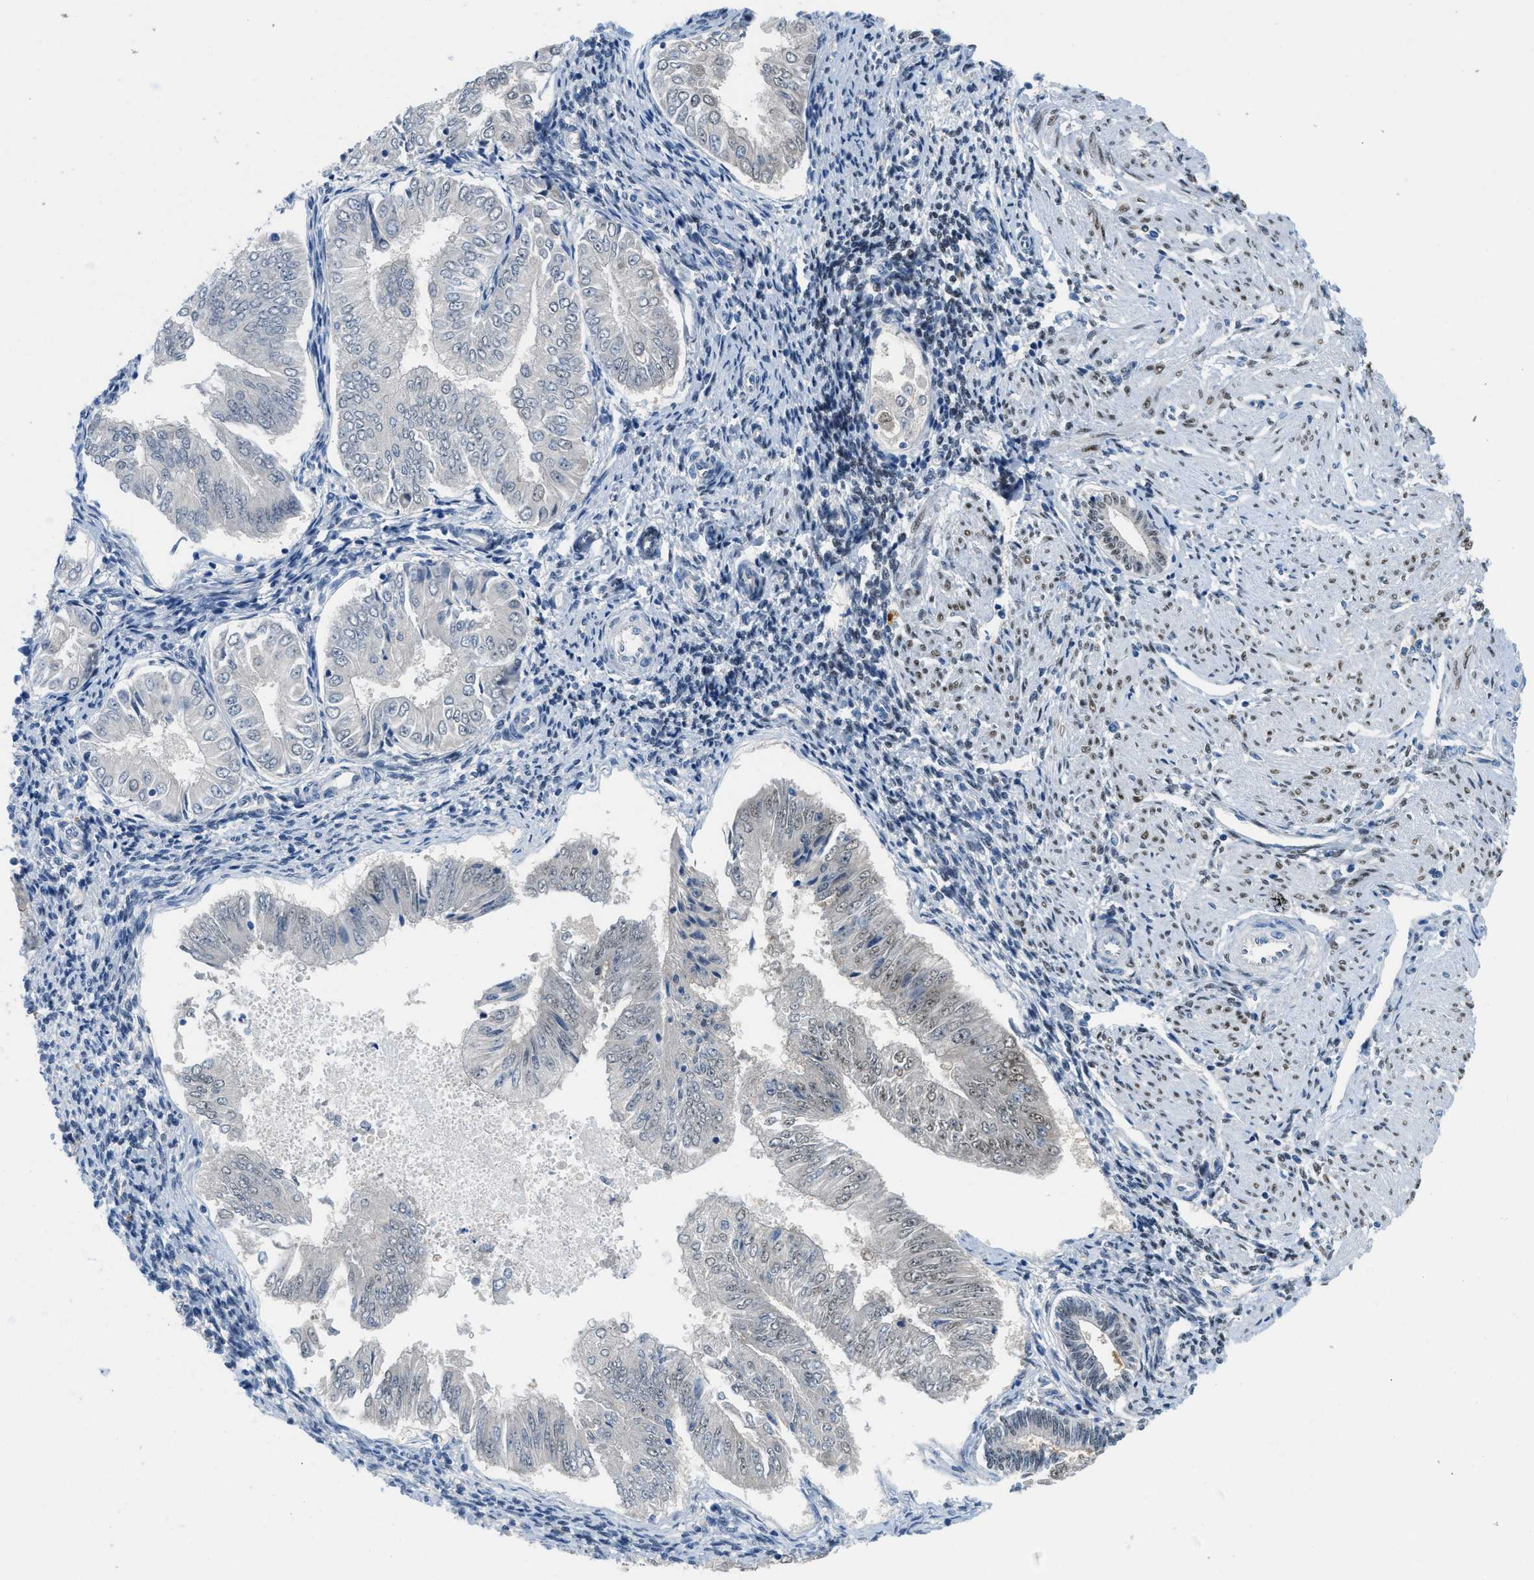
{"staining": {"intensity": "weak", "quantity": "<25%", "location": "nuclear"}, "tissue": "endometrial cancer", "cell_type": "Tumor cells", "image_type": "cancer", "snomed": [{"axis": "morphology", "description": "Adenocarcinoma, NOS"}, {"axis": "topography", "description": "Endometrium"}], "caption": "This is an IHC micrograph of endometrial cancer. There is no expression in tumor cells.", "gene": "PGR", "patient": {"sex": "female", "age": 53}}